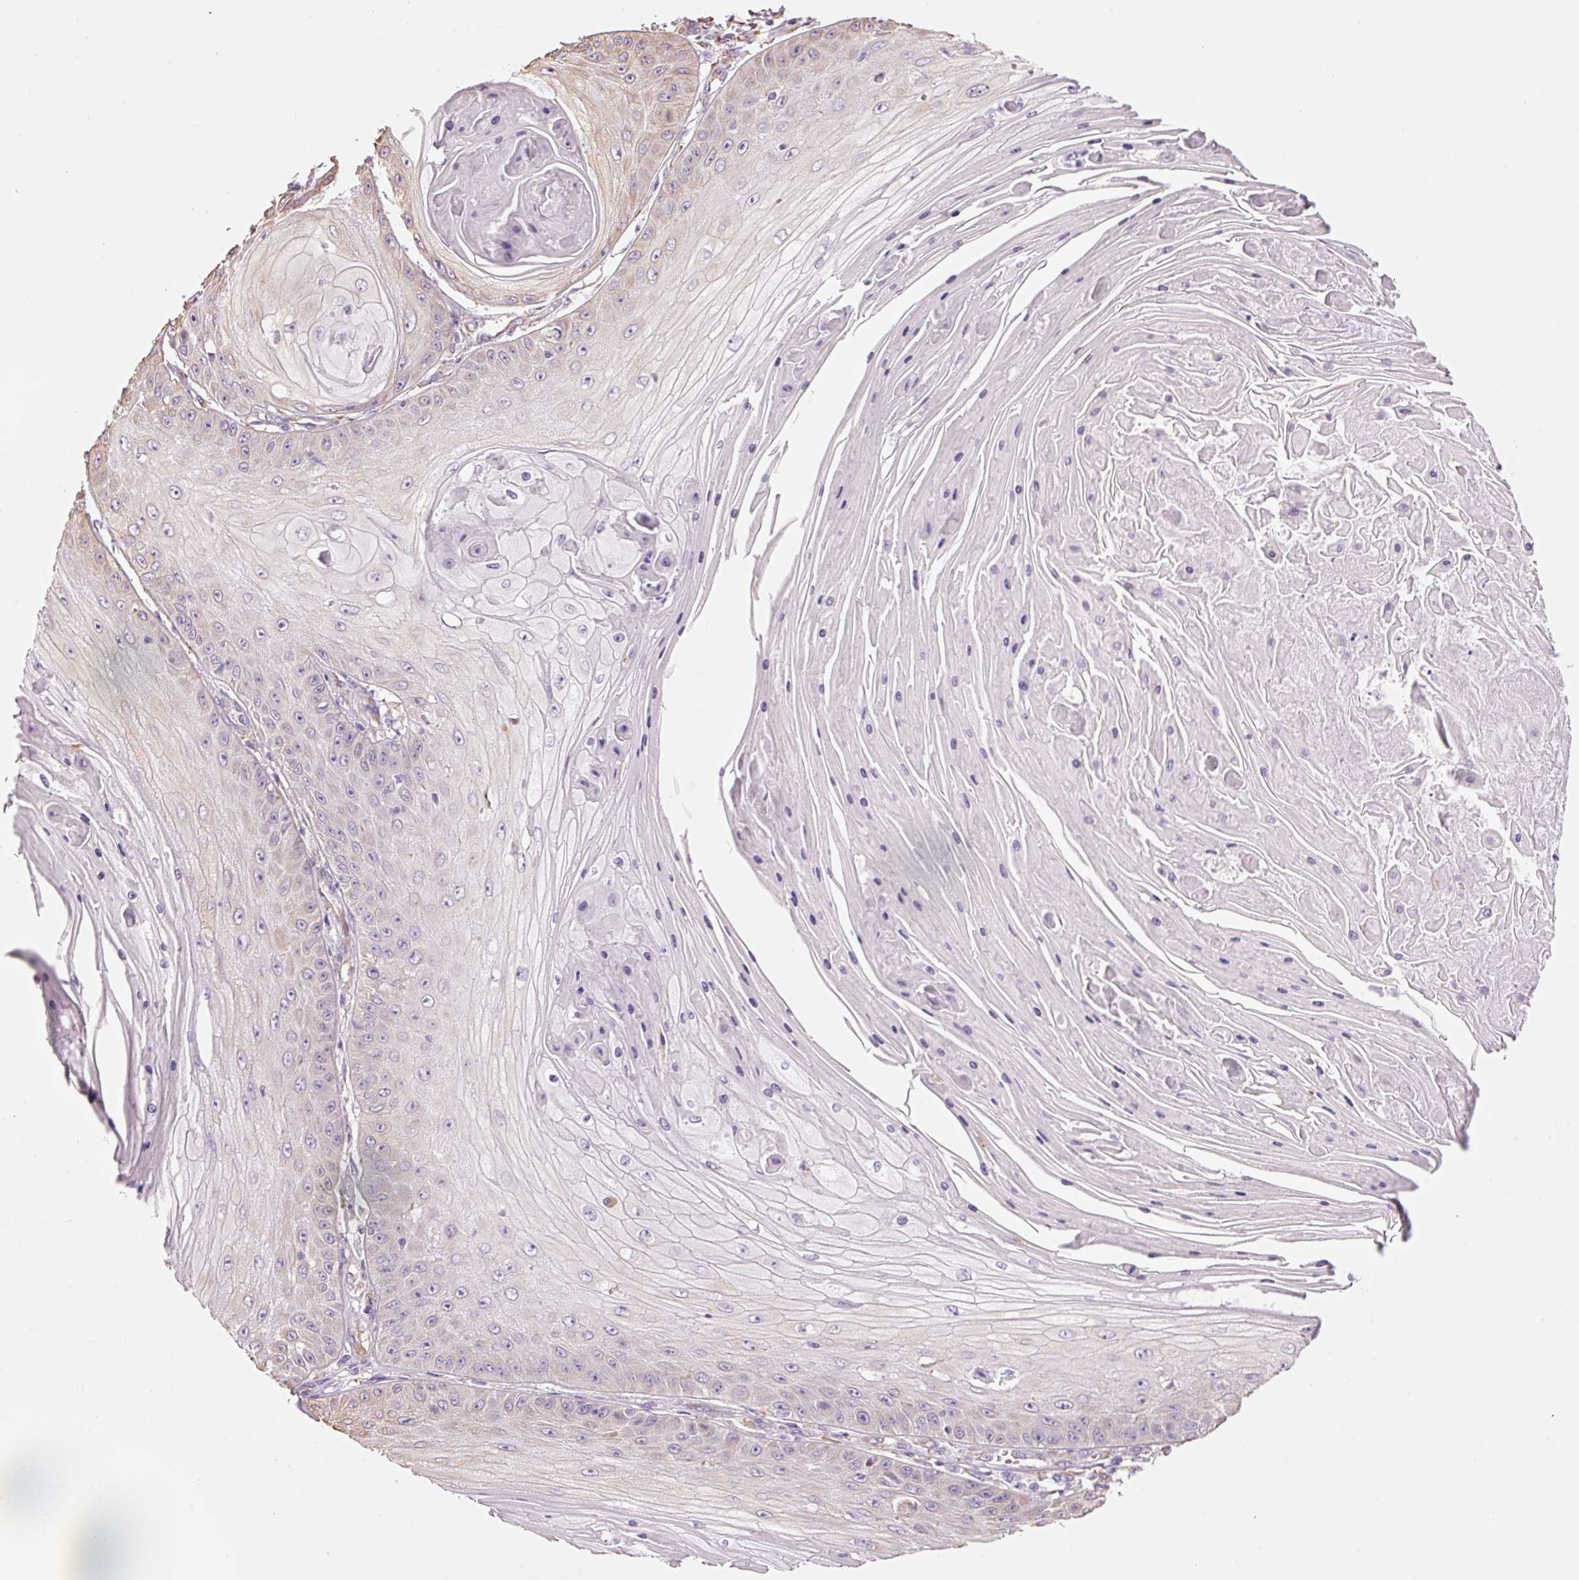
{"staining": {"intensity": "negative", "quantity": "none", "location": "none"}, "tissue": "skin cancer", "cell_type": "Tumor cells", "image_type": "cancer", "snomed": [{"axis": "morphology", "description": "Squamous cell carcinoma, NOS"}, {"axis": "topography", "description": "Skin"}], "caption": "Tumor cells are negative for protein expression in human skin cancer.", "gene": "GCG", "patient": {"sex": "male", "age": 70}}